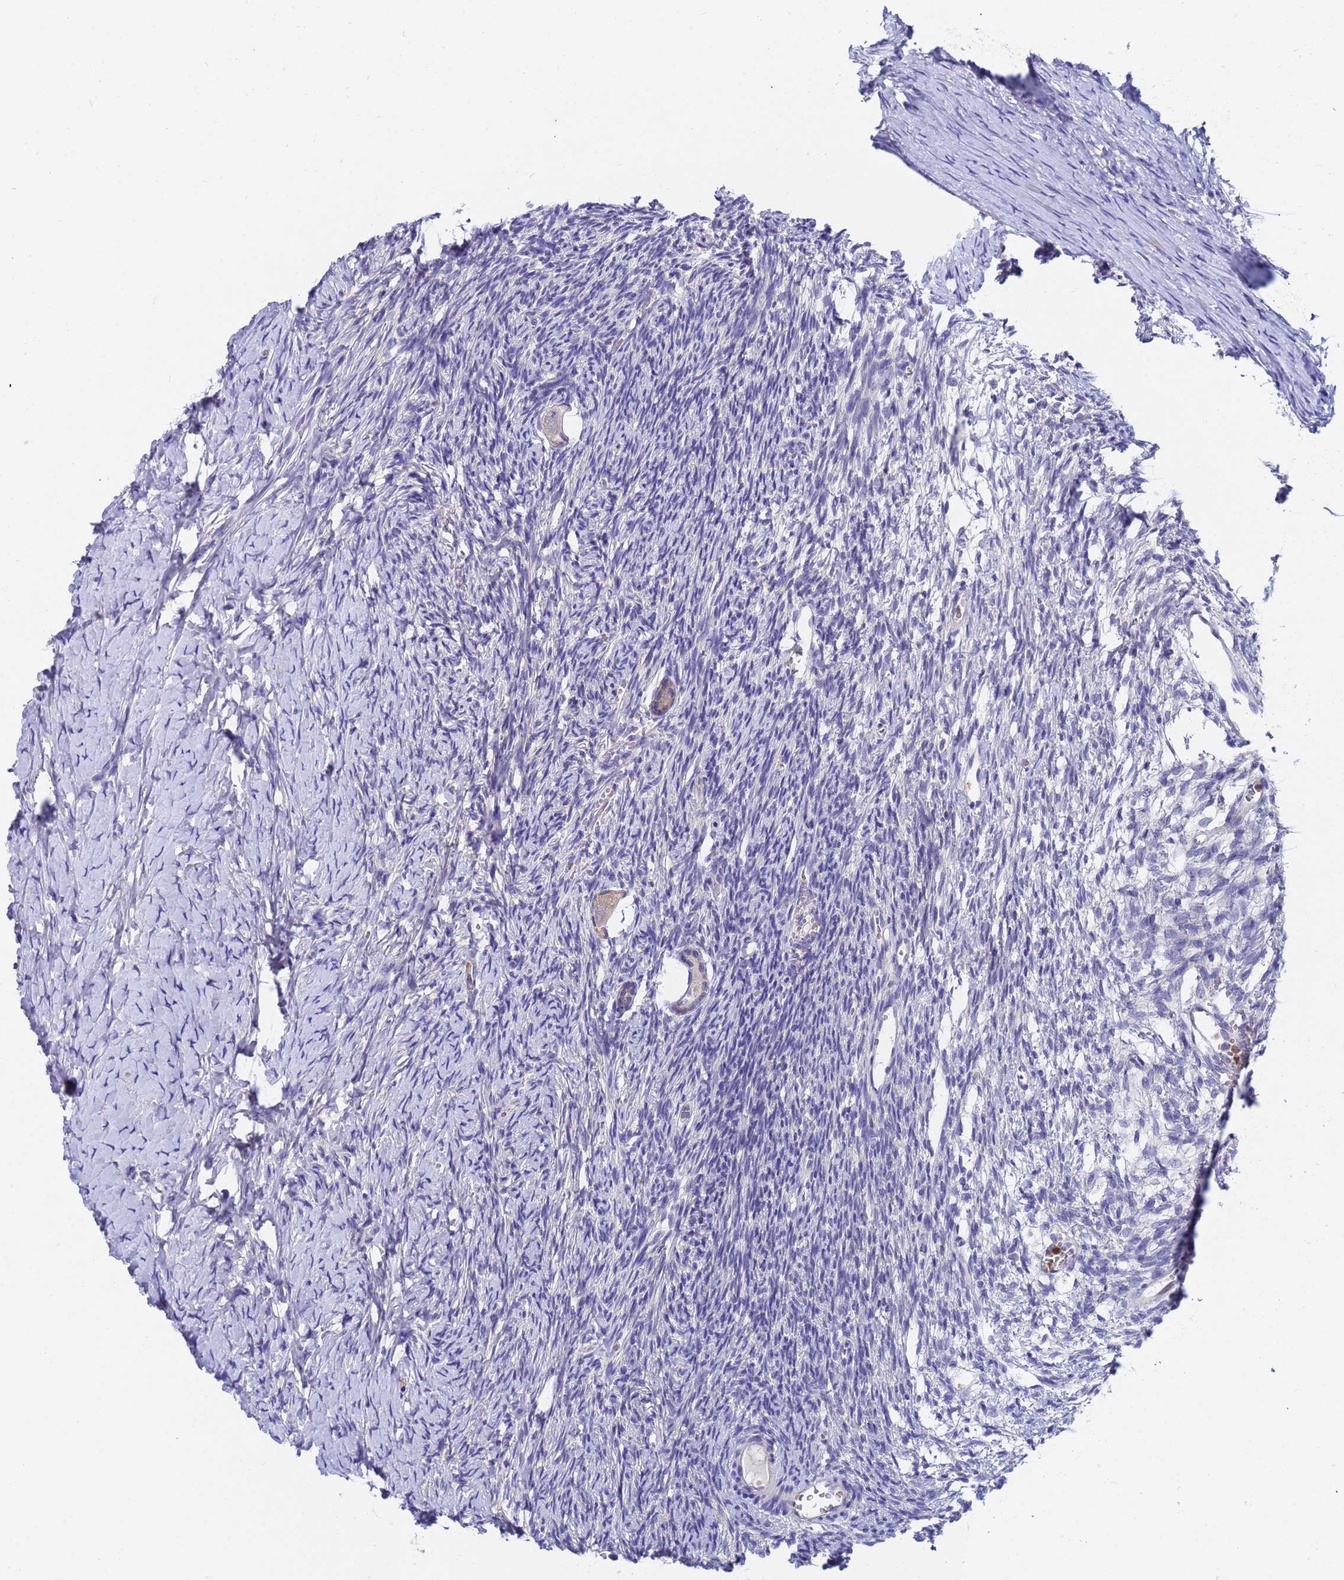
{"staining": {"intensity": "weak", "quantity": ">75%", "location": "cytoplasmic/membranous"}, "tissue": "ovary", "cell_type": "Follicle cells", "image_type": "normal", "snomed": [{"axis": "morphology", "description": "Normal tissue, NOS"}, {"axis": "topography", "description": "Ovary"}], "caption": "Immunohistochemistry (DAB (3,3'-diaminobenzidine)) staining of benign human ovary shows weak cytoplasmic/membranous protein expression in about >75% of follicle cells.", "gene": "TTLL11", "patient": {"sex": "female", "age": 39}}